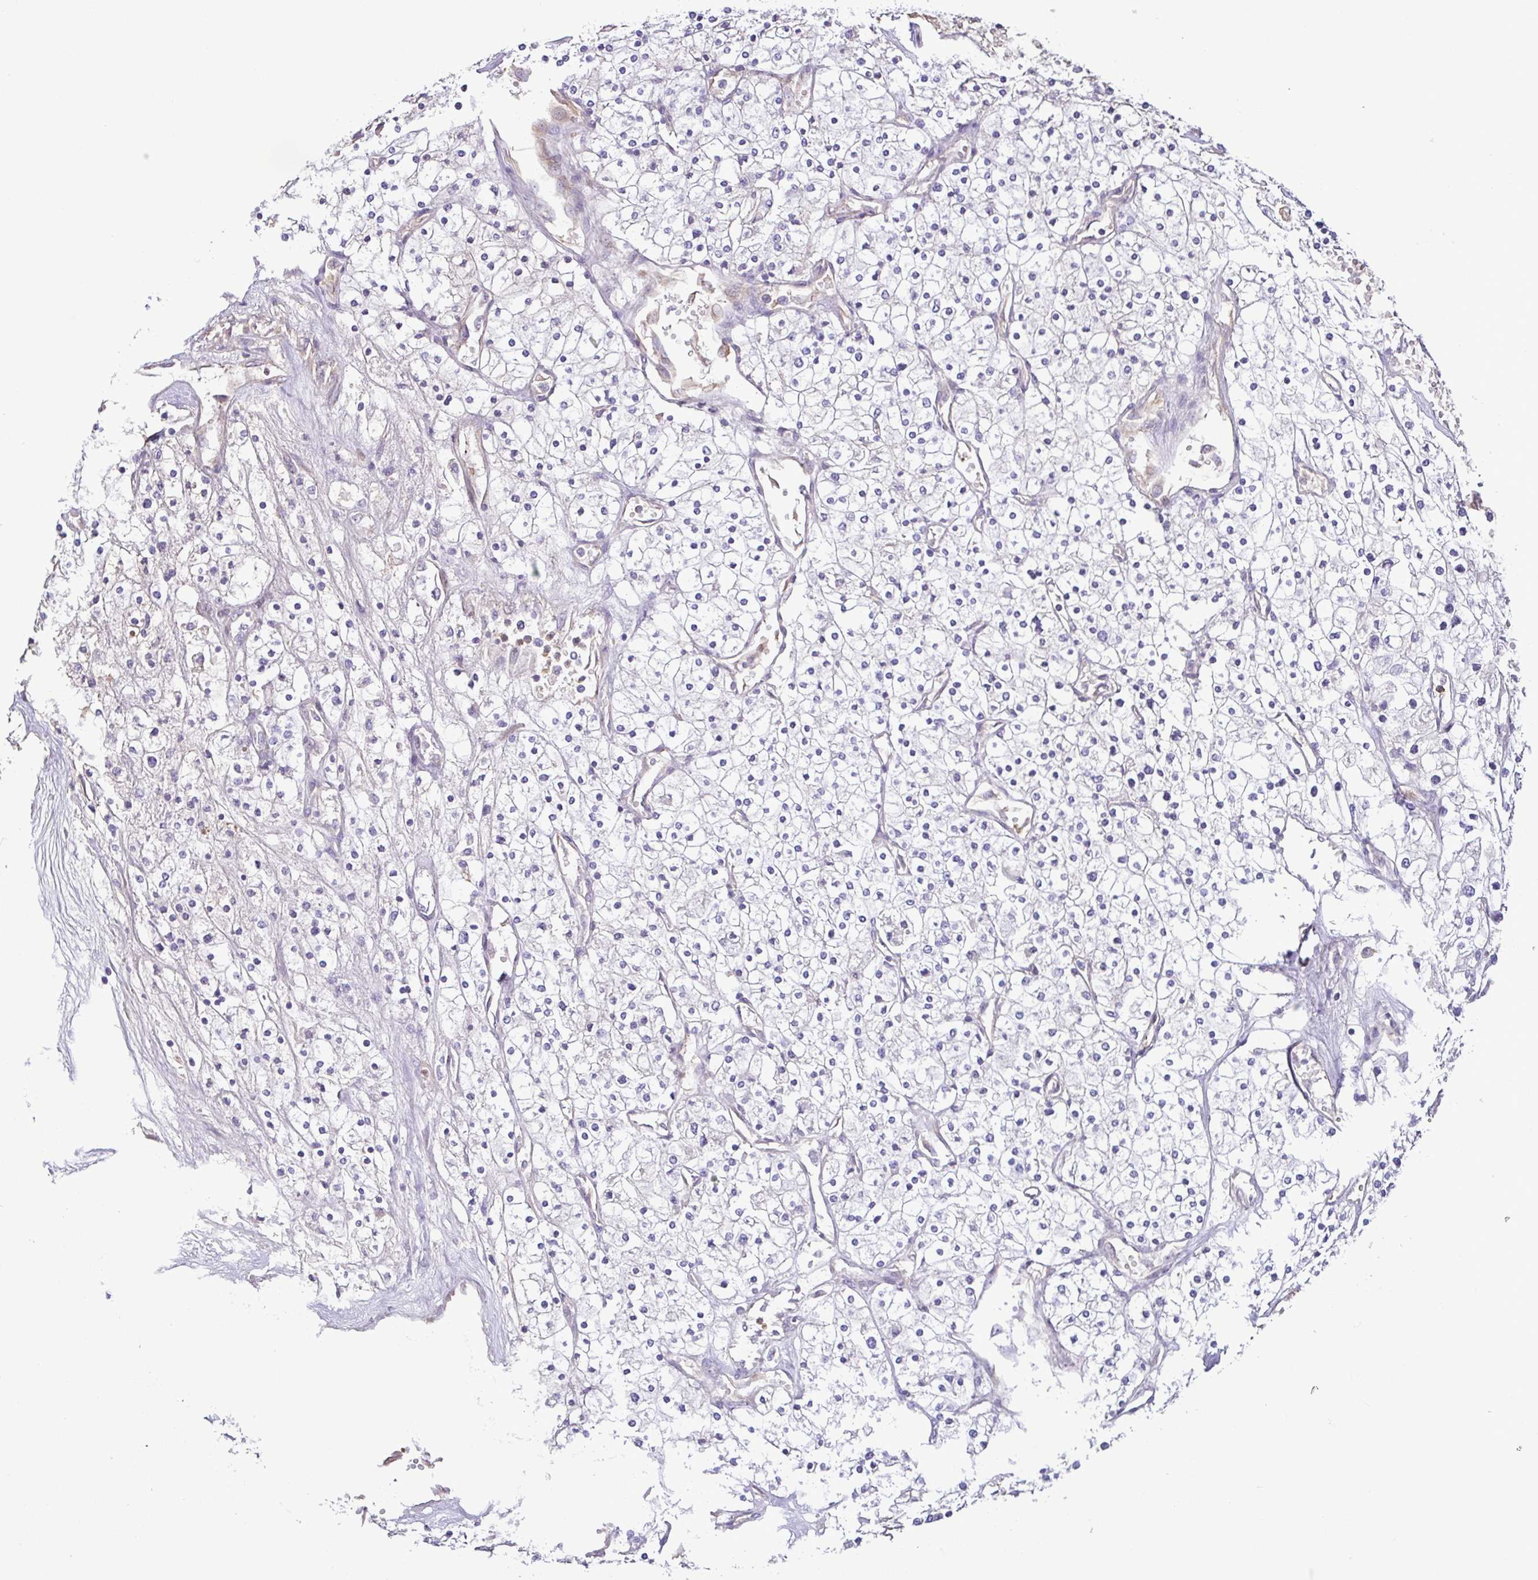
{"staining": {"intensity": "negative", "quantity": "none", "location": "none"}, "tissue": "renal cancer", "cell_type": "Tumor cells", "image_type": "cancer", "snomed": [{"axis": "morphology", "description": "Adenocarcinoma, NOS"}, {"axis": "topography", "description": "Kidney"}], "caption": "A micrograph of human renal cancer is negative for staining in tumor cells.", "gene": "MYL10", "patient": {"sex": "male", "age": 80}}